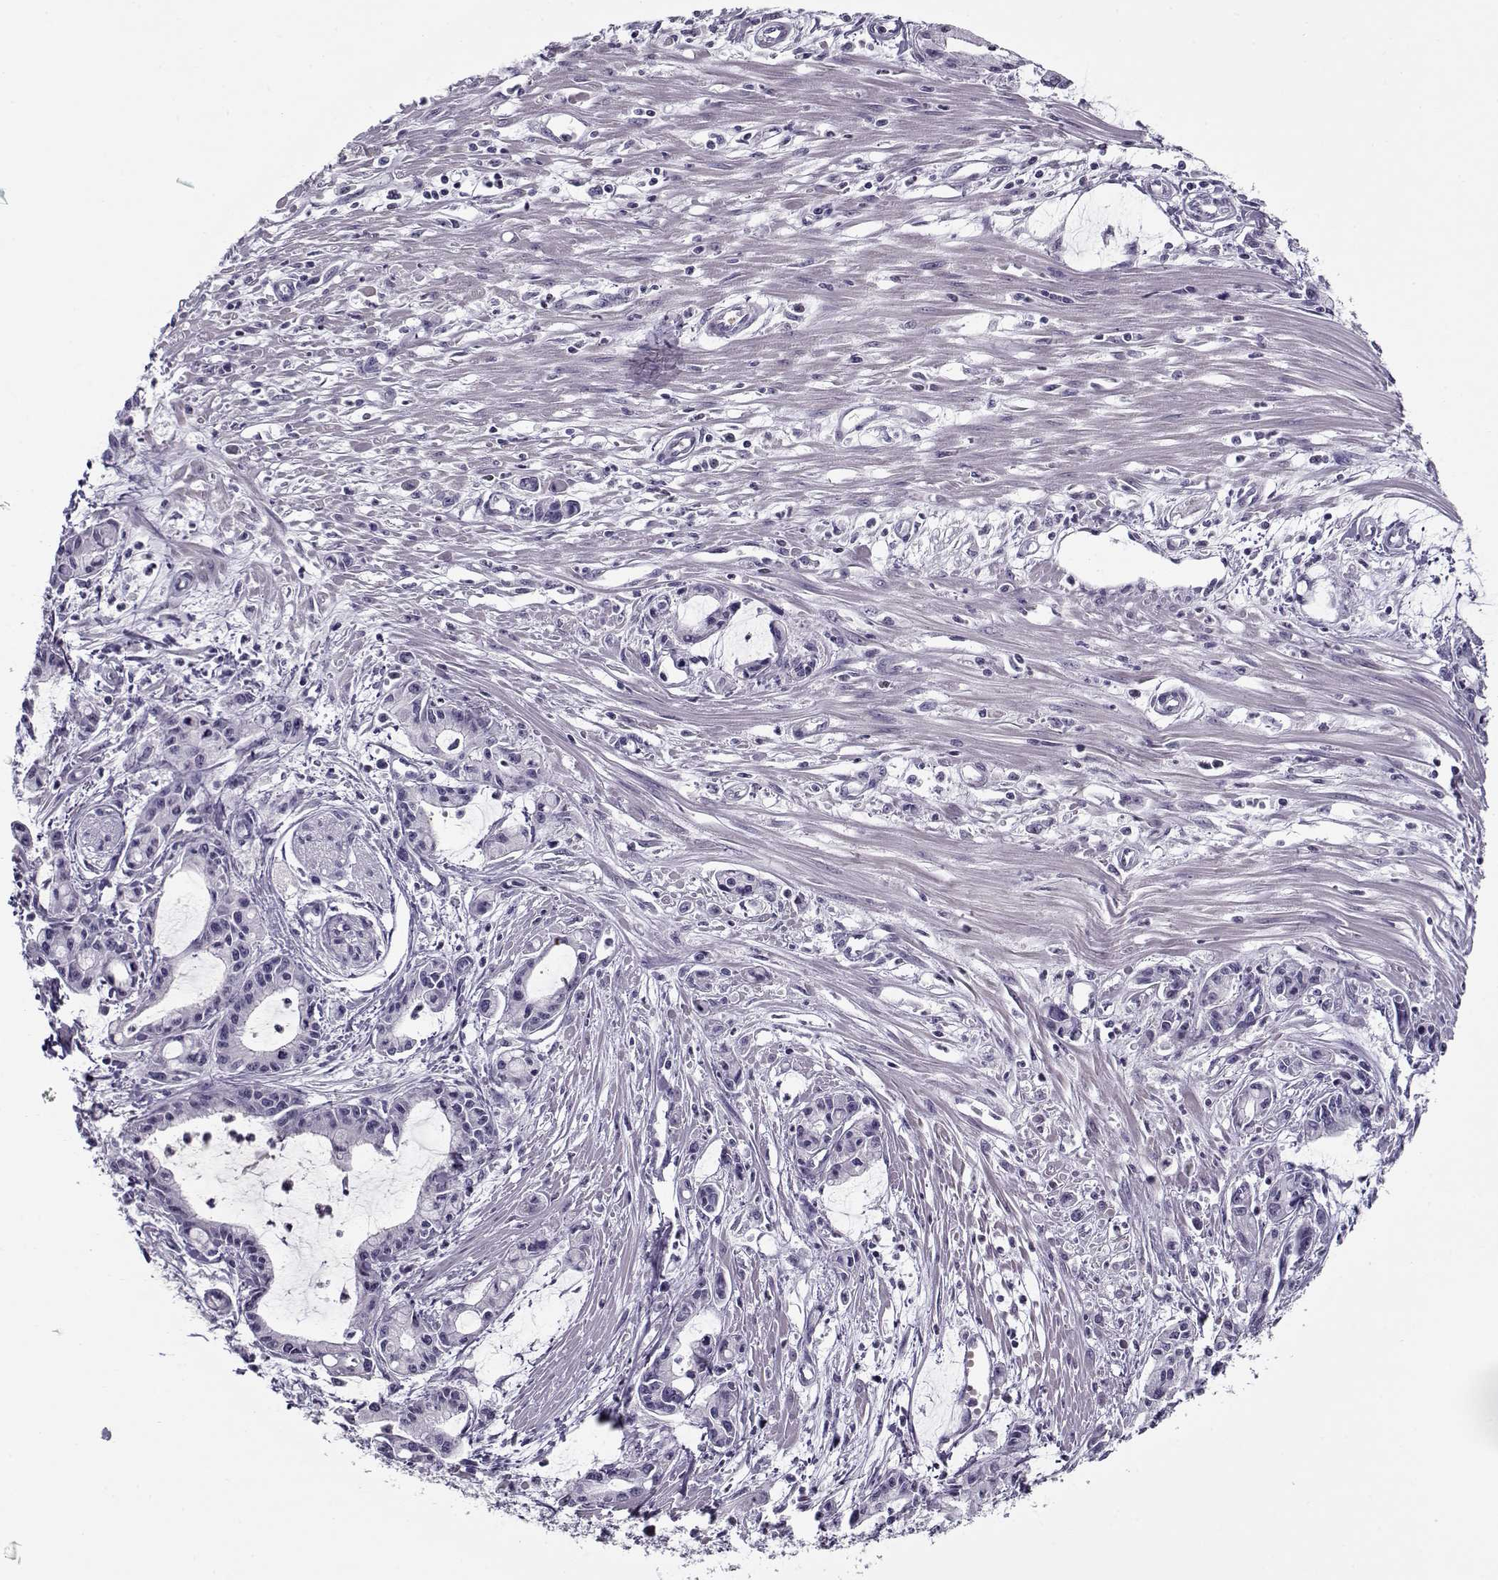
{"staining": {"intensity": "negative", "quantity": "none", "location": "none"}, "tissue": "pancreatic cancer", "cell_type": "Tumor cells", "image_type": "cancer", "snomed": [{"axis": "morphology", "description": "Adenocarcinoma, NOS"}, {"axis": "topography", "description": "Pancreas"}], "caption": "Tumor cells show no significant protein positivity in pancreatic adenocarcinoma.", "gene": "CIBAR1", "patient": {"sex": "male", "age": 48}}